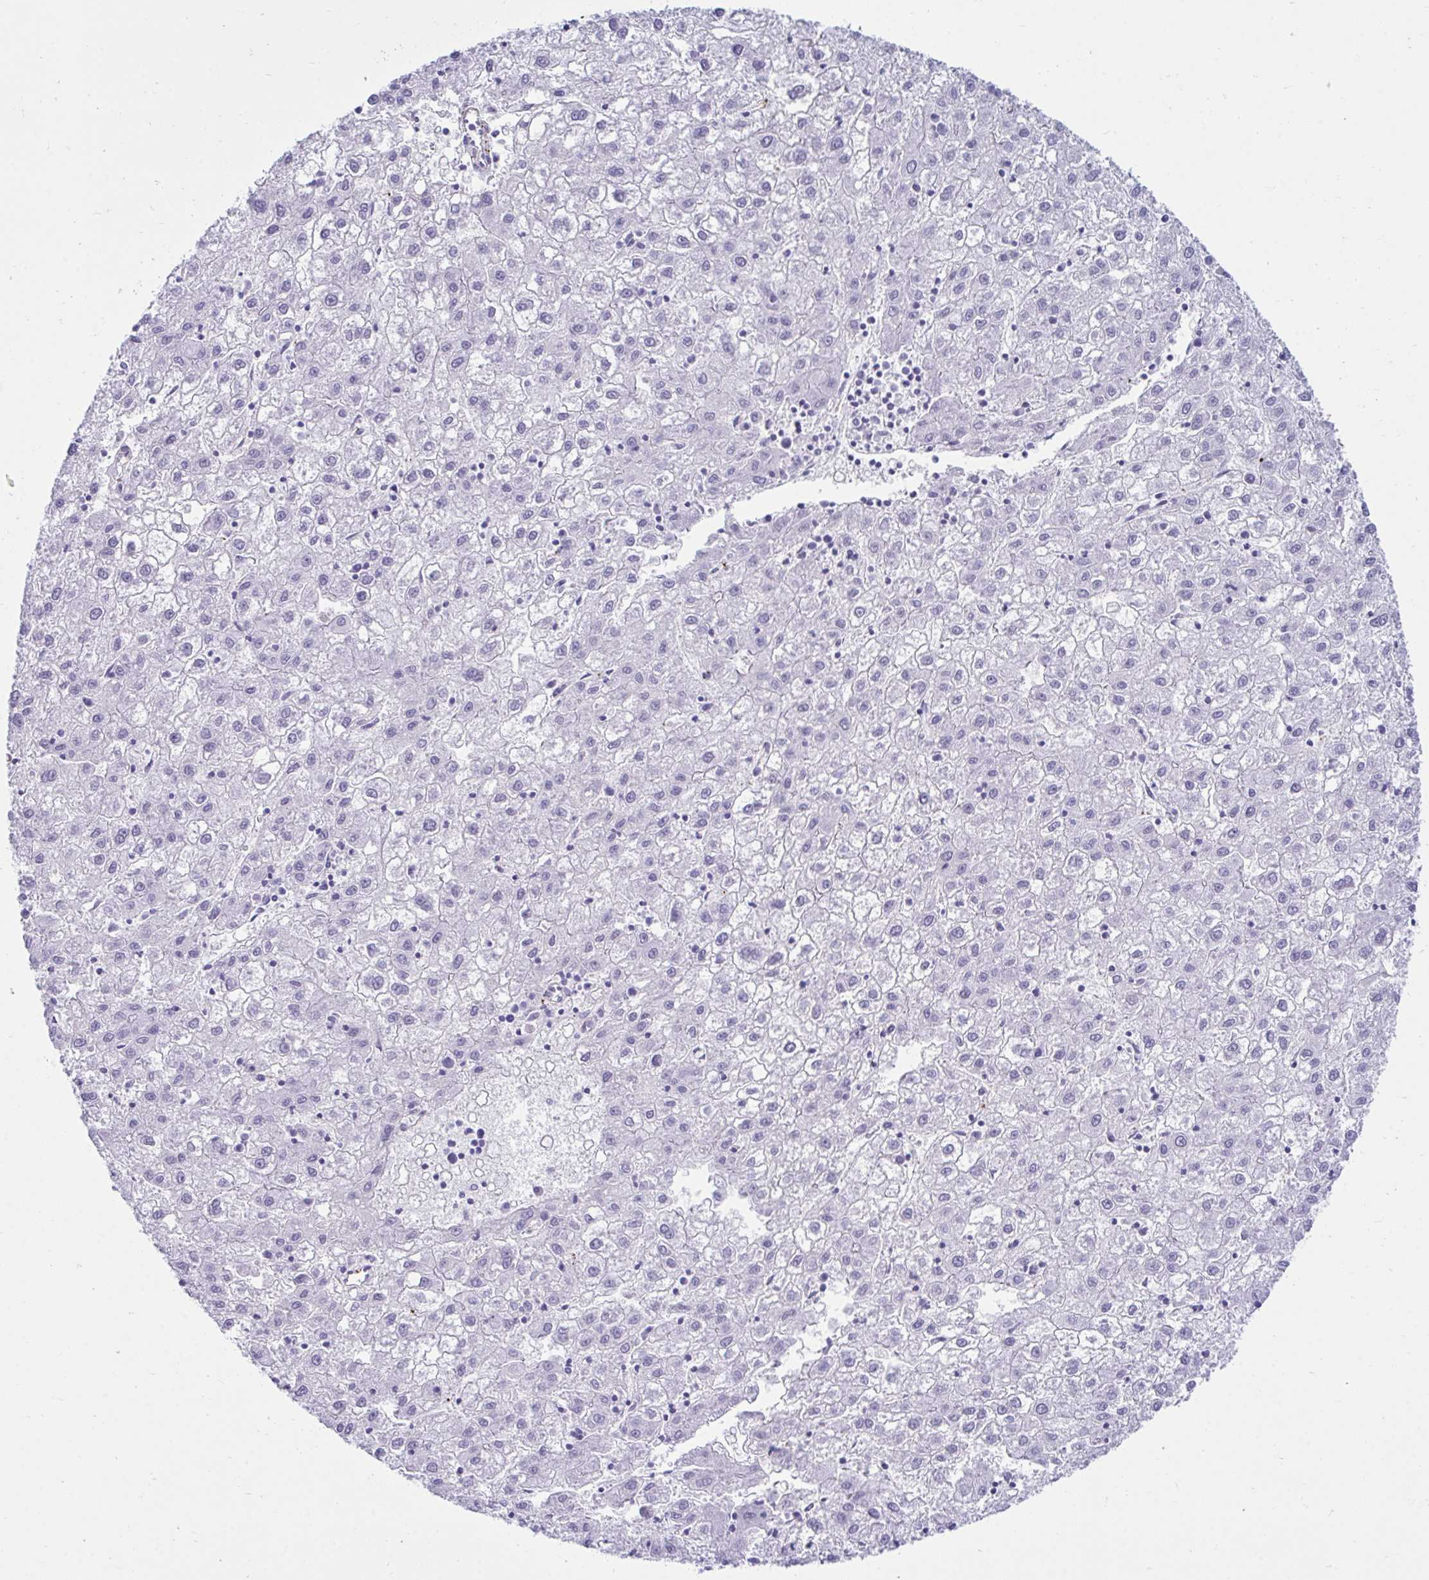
{"staining": {"intensity": "negative", "quantity": "none", "location": "none"}, "tissue": "liver cancer", "cell_type": "Tumor cells", "image_type": "cancer", "snomed": [{"axis": "morphology", "description": "Carcinoma, Hepatocellular, NOS"}, {"axis": "topography", "description": "Liver"}], "caption": "Immunohistochemical staining of liver cancer (hepatocellular carcinoma) demonstrates no significant expression in tumor cells.", "gene": "UBL3", "patient": {"sex": "male", "age": 72}}